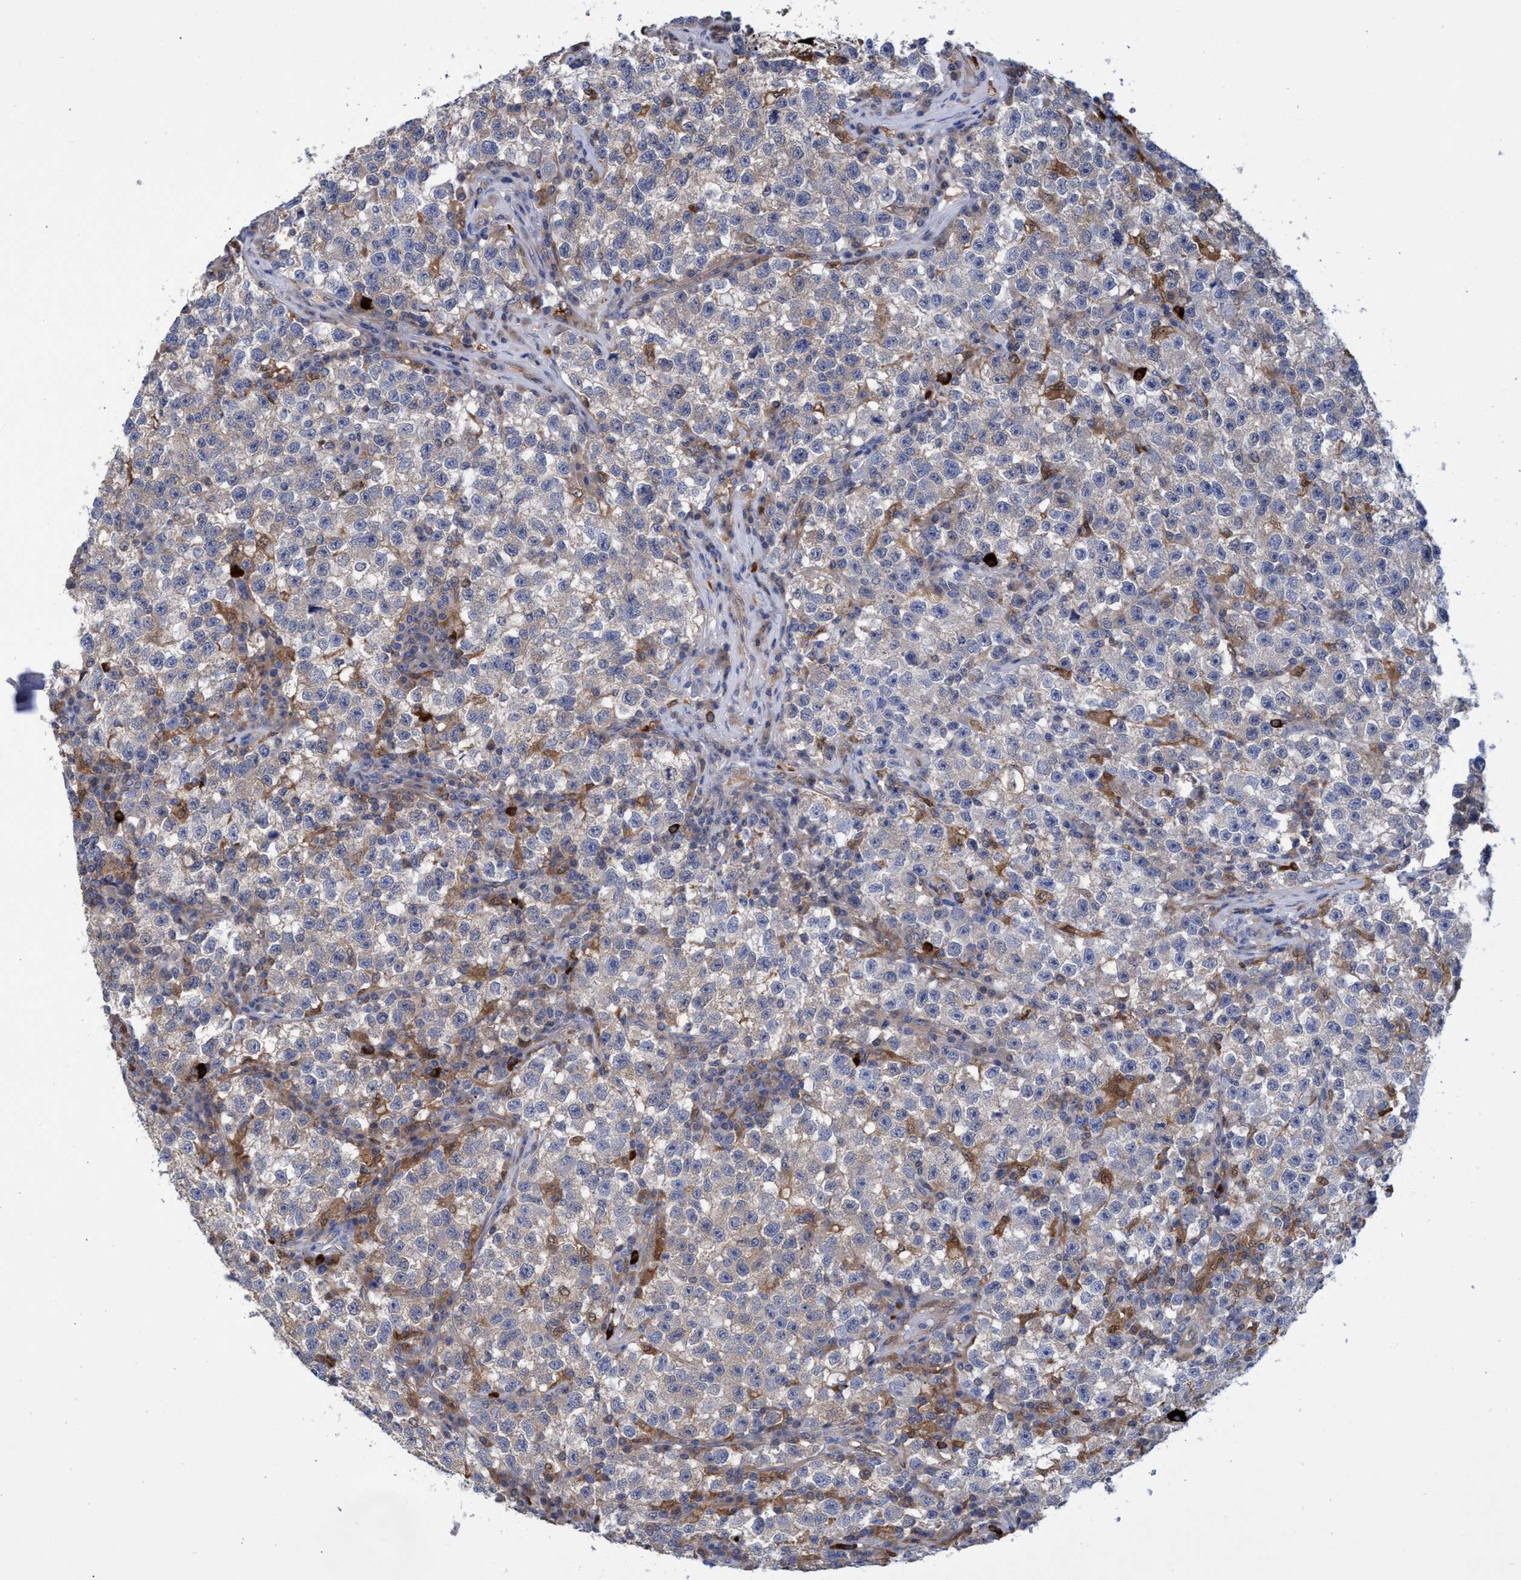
{"staining": {"intensity": "negative", "quantity": "none", "location": "none"}, "tissue": "testis cancer", "cell_type": "Tumor cells", "image_type": "cancer", "snomed": [{"axis": "morphology", "description": "Seminoma, NOS"}, {"axis": "topography", "description": "Testis"}], "caption": "This is an IHC photomicrograph of testis seminoma. There is no expression in tumor cells.", "gene": "PNPO", "patient": {"sex": "male", "age": 22}}